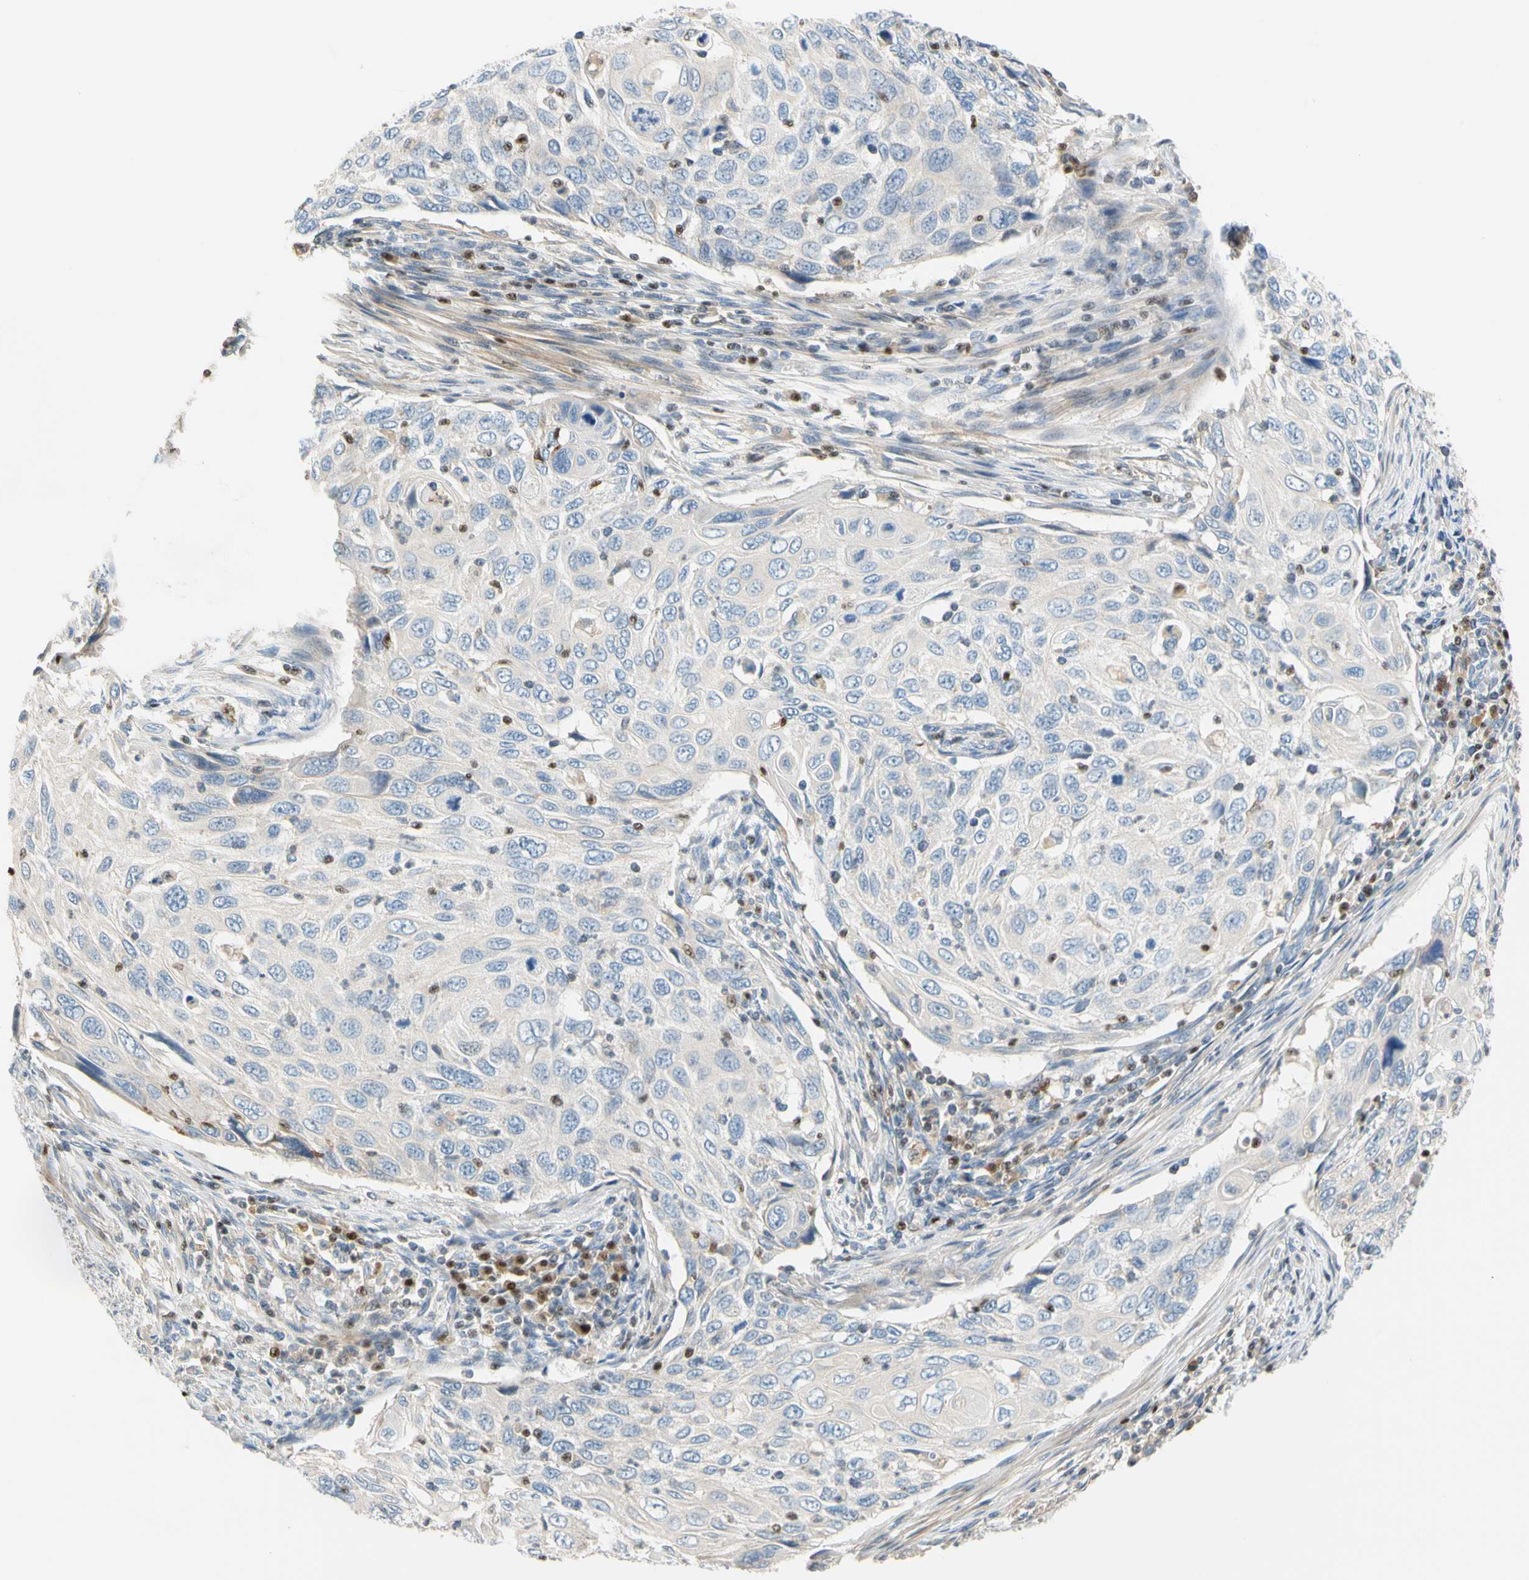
{"staining": {"intensity": "negative", "quantity": "none", "location": "none"}, "tissue": "cervical cancer", "cell_type": "Tumor cells", "image_type": "cancer", "snomed": [{"axis": "morphology", "description": "Squamous cell carcinoma, NOS"}, {"axis": "topography", "description": "Cervix"}], "caption": "Immunohistochemical staining of cervical cancer displays no significant expression in tumor cells.", "gene": "SP140", "patient": {"sex": "female", "age": 70}}